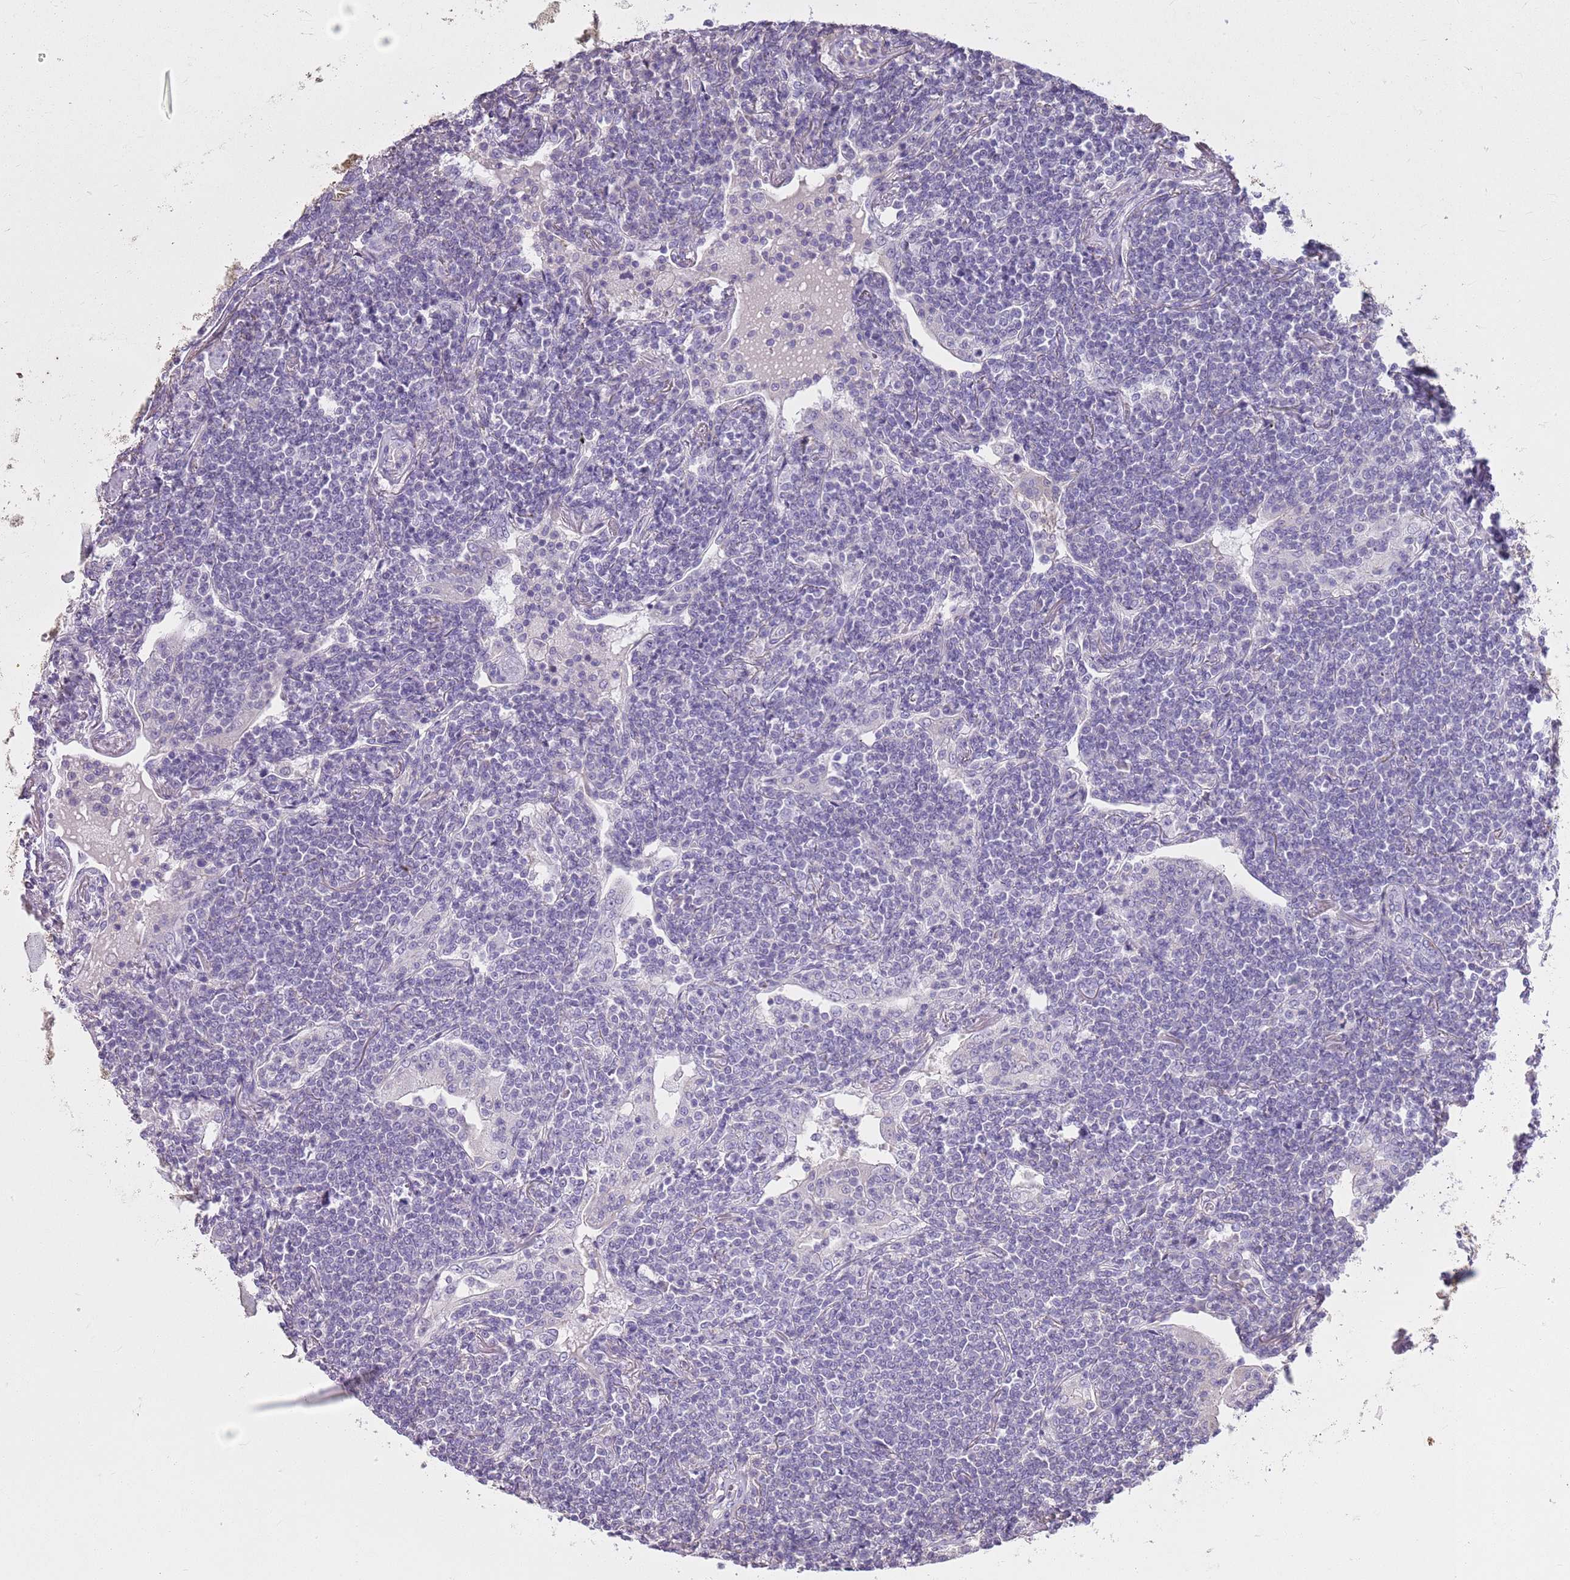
{"staining": {"intensity": "negative", "quantity": "none", "location": "none"}, "tissue": "lymphoma", "cell_type": "Tumor cells", "image_type": "cancer", "snomed": [{"axis": "morphology", "description": "Malignant lymphoma, non-Hodgkin's type, Low grade"}, {"axis": "topography", "description": "Lung"}], "caption": "An immunohistochemistry photomicrograph of lymphoma is shown. There is no staining in tumor cells of lymphoma.", "gene": "CNPPD1", "patient": {"sex": "female", "age": 71}}